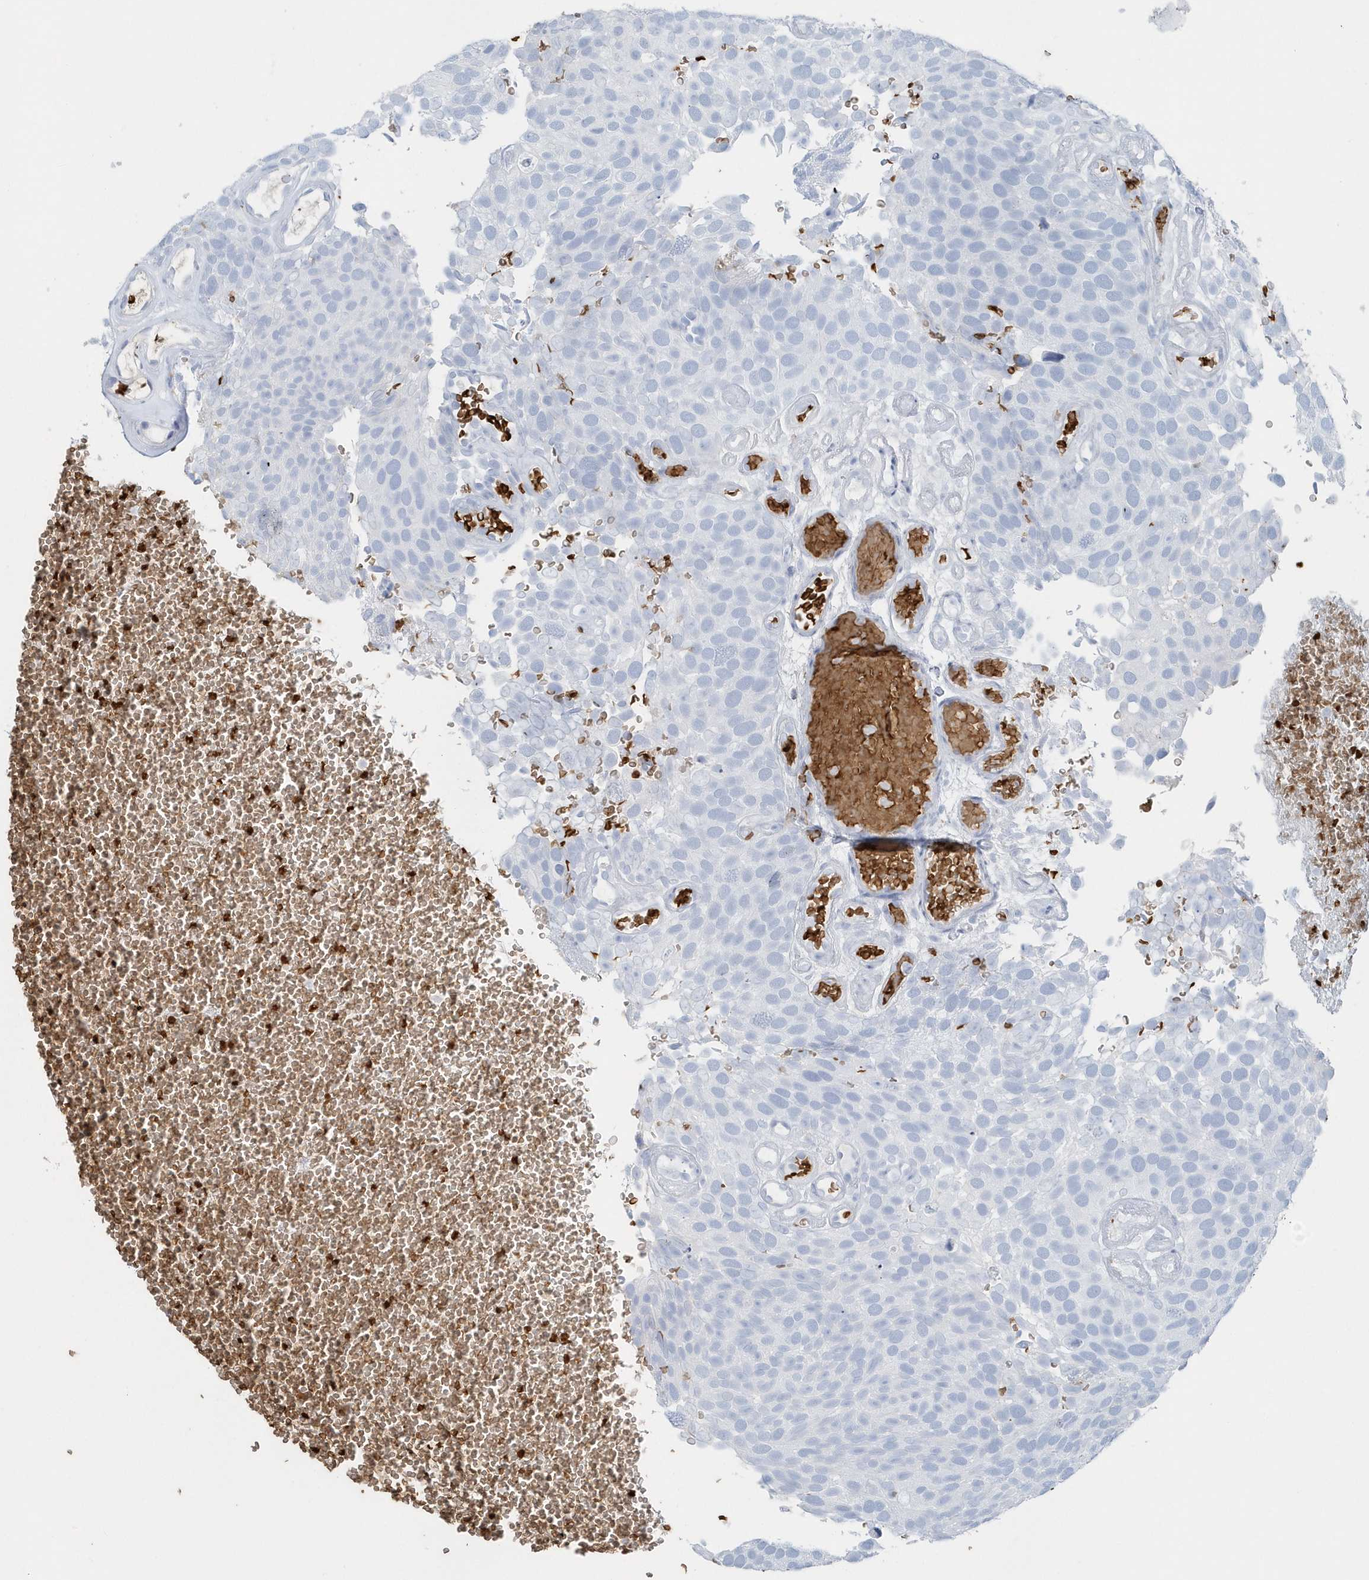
{"staining": {"intensity": "negative", "quantity": "none", "location": "none"}, "tissue": "urothelial cancer", "cell_type": "Tumor cells", "image_type": "cancer", "snomed": [{"axis": "morphology", "description": "Urothelial carcinoma, Low grade"}, {"axis": "topography", "description": "Urinary bladder"}], "caption": "This is an immunohistochemistry (IHC) histopathology image of human urothelial cancer. There is no expression in tumor cells.", "gene": "HBA2", "patient": {"sex": "male", "age": 78}}